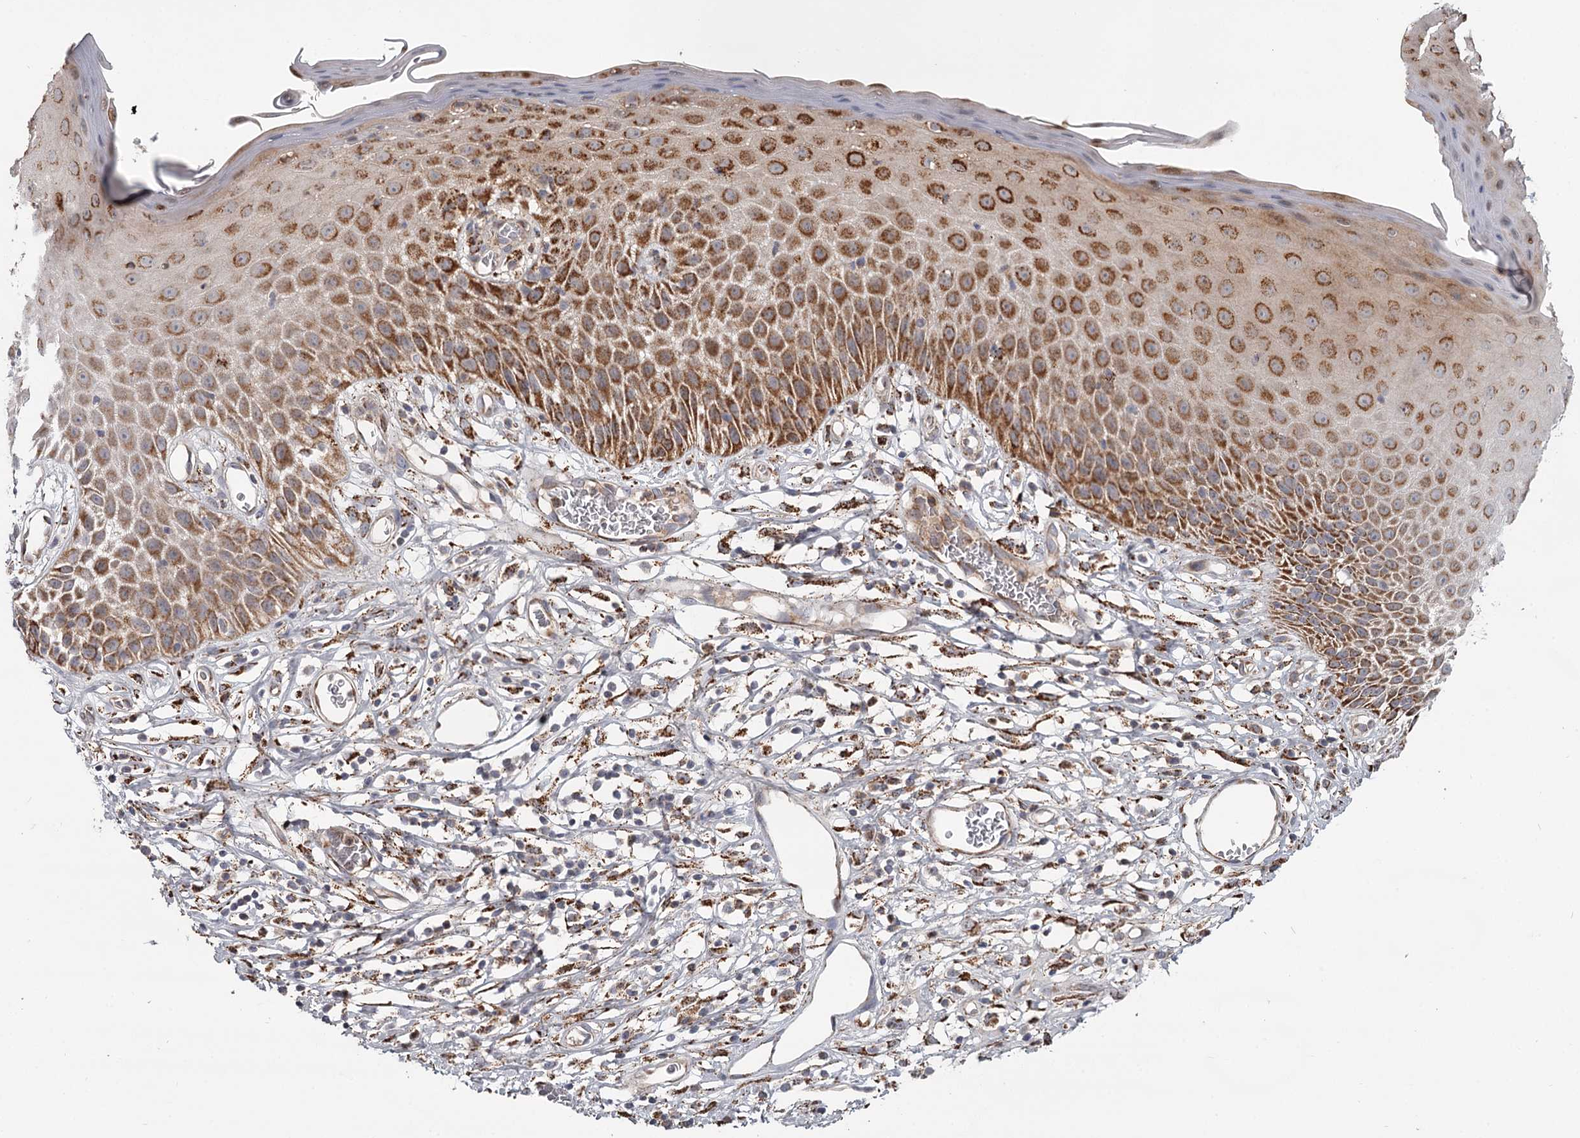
{"staining": {"intensity": "strong", "quantity": "25%-75%", "location": "cytoplasmic/membranous"}, "tissue": "skin", "cell_type": "Epidermal cells", "image_type": "normal", "snomed": [{"axis": "morphology", "description": "Normal tissue, NOS"}, {"axis": "topography", "description": "Vulva"}], "caption": "Skin stained with a brown dye displays strong cytoplasmic/membranous positive staining in about 25%-75% of epidermal cells.", "gene": "CDC123", "patient": {"sex": "female", "age": 68}}